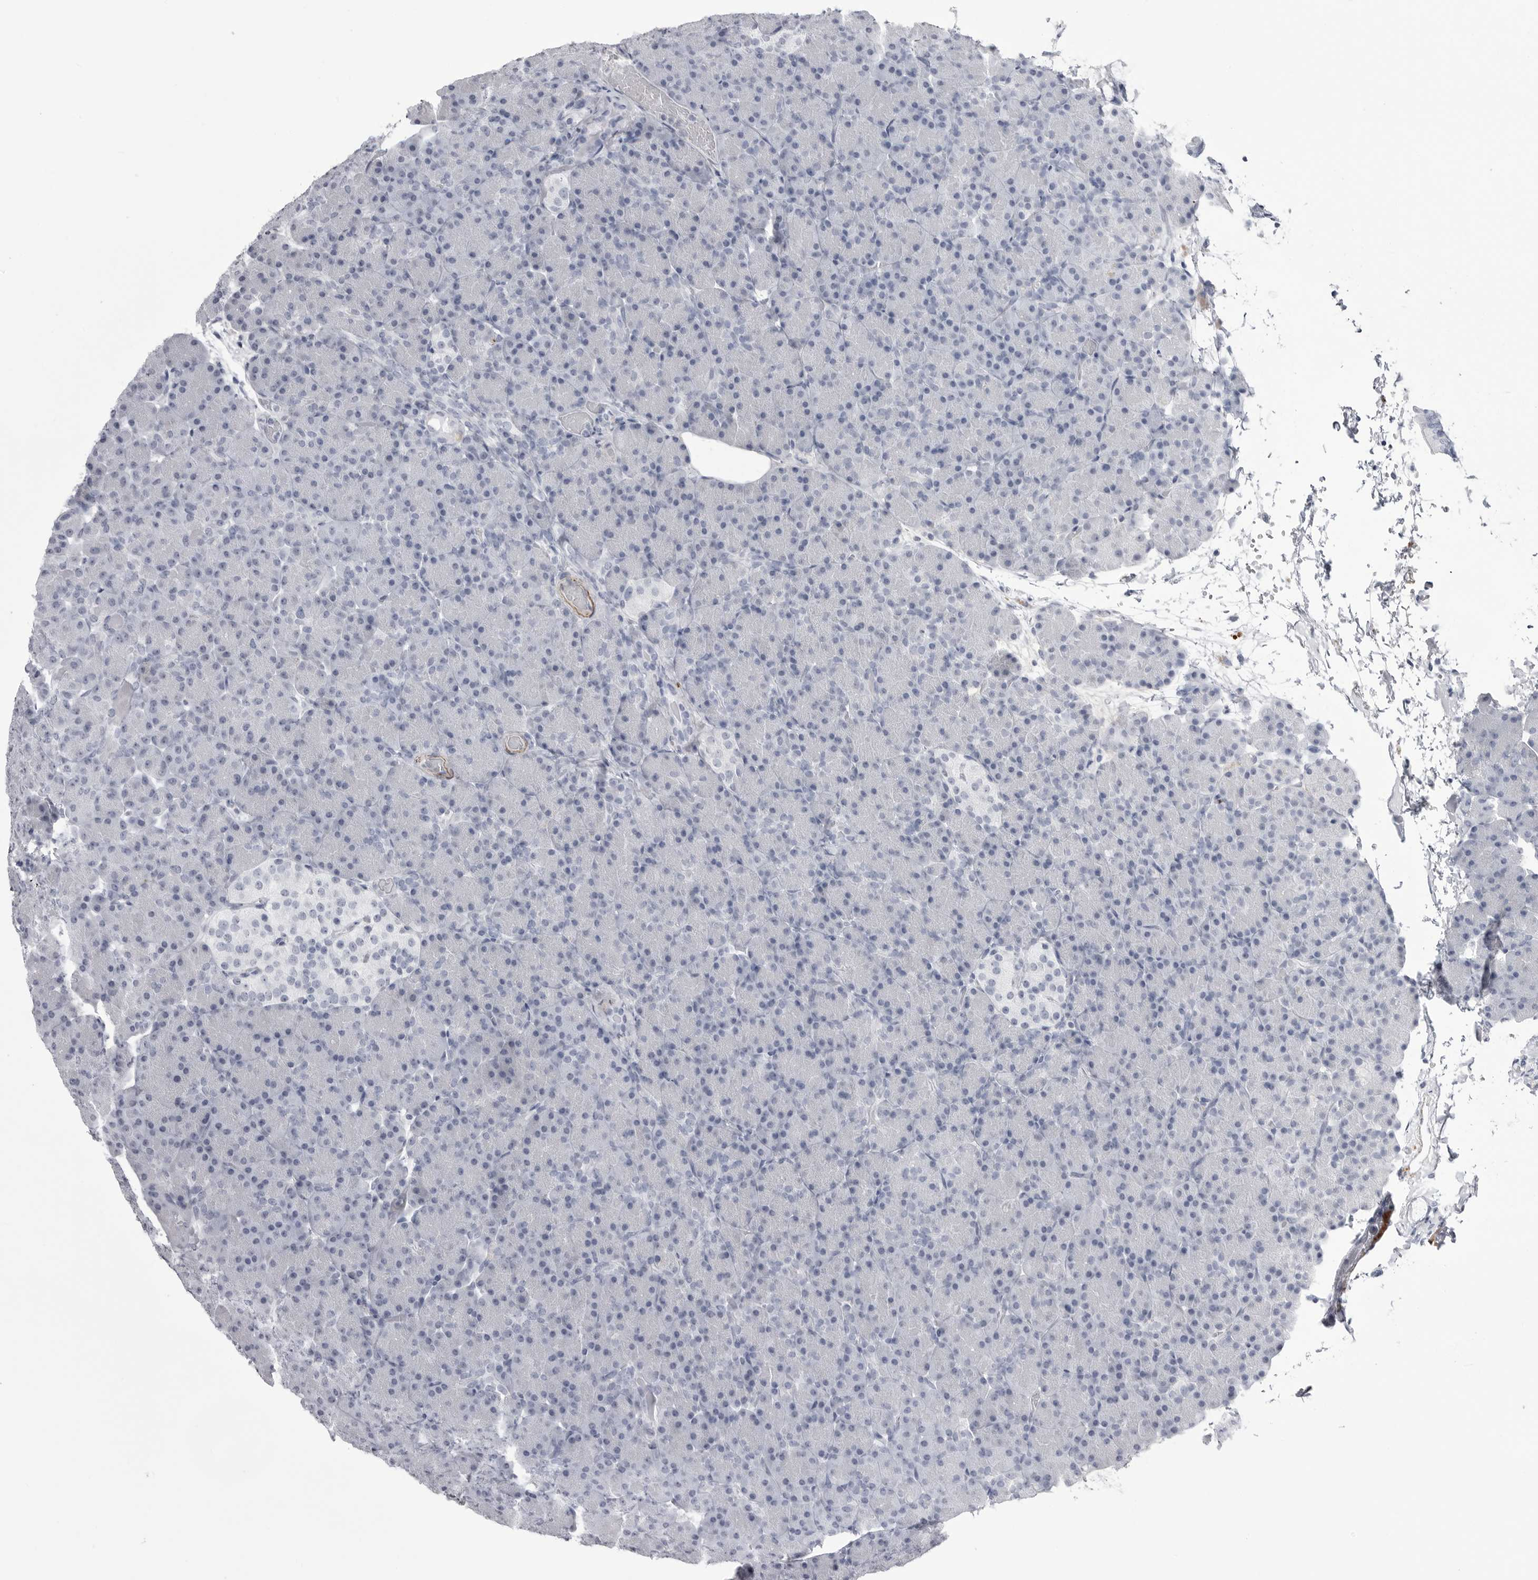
{"staining": {"intensity": "negative", "quantity": "none", "location": "none"}, "tissue": "pancreas", "cell_type": "Exocrine glandular cells", "image_type": "normal", "snomed": [{"axis": "morphology", "description": "Normal tissue, NOS"}, {"axis": "topography", "description": "Pancreas"}], "caption": "An immunohistochemistry (IHC) micrograph of normal pancreas is shown. There is no staining in exocrine glandular cells of pancreas. (Stains: DAB immunohistochemistry (IHC) with hematoxylin counter stain, Microscopy: brightfield microscopy at high magnification).", "gene": "COL26A1", "patient": {"sex": "female", "age": 43}}